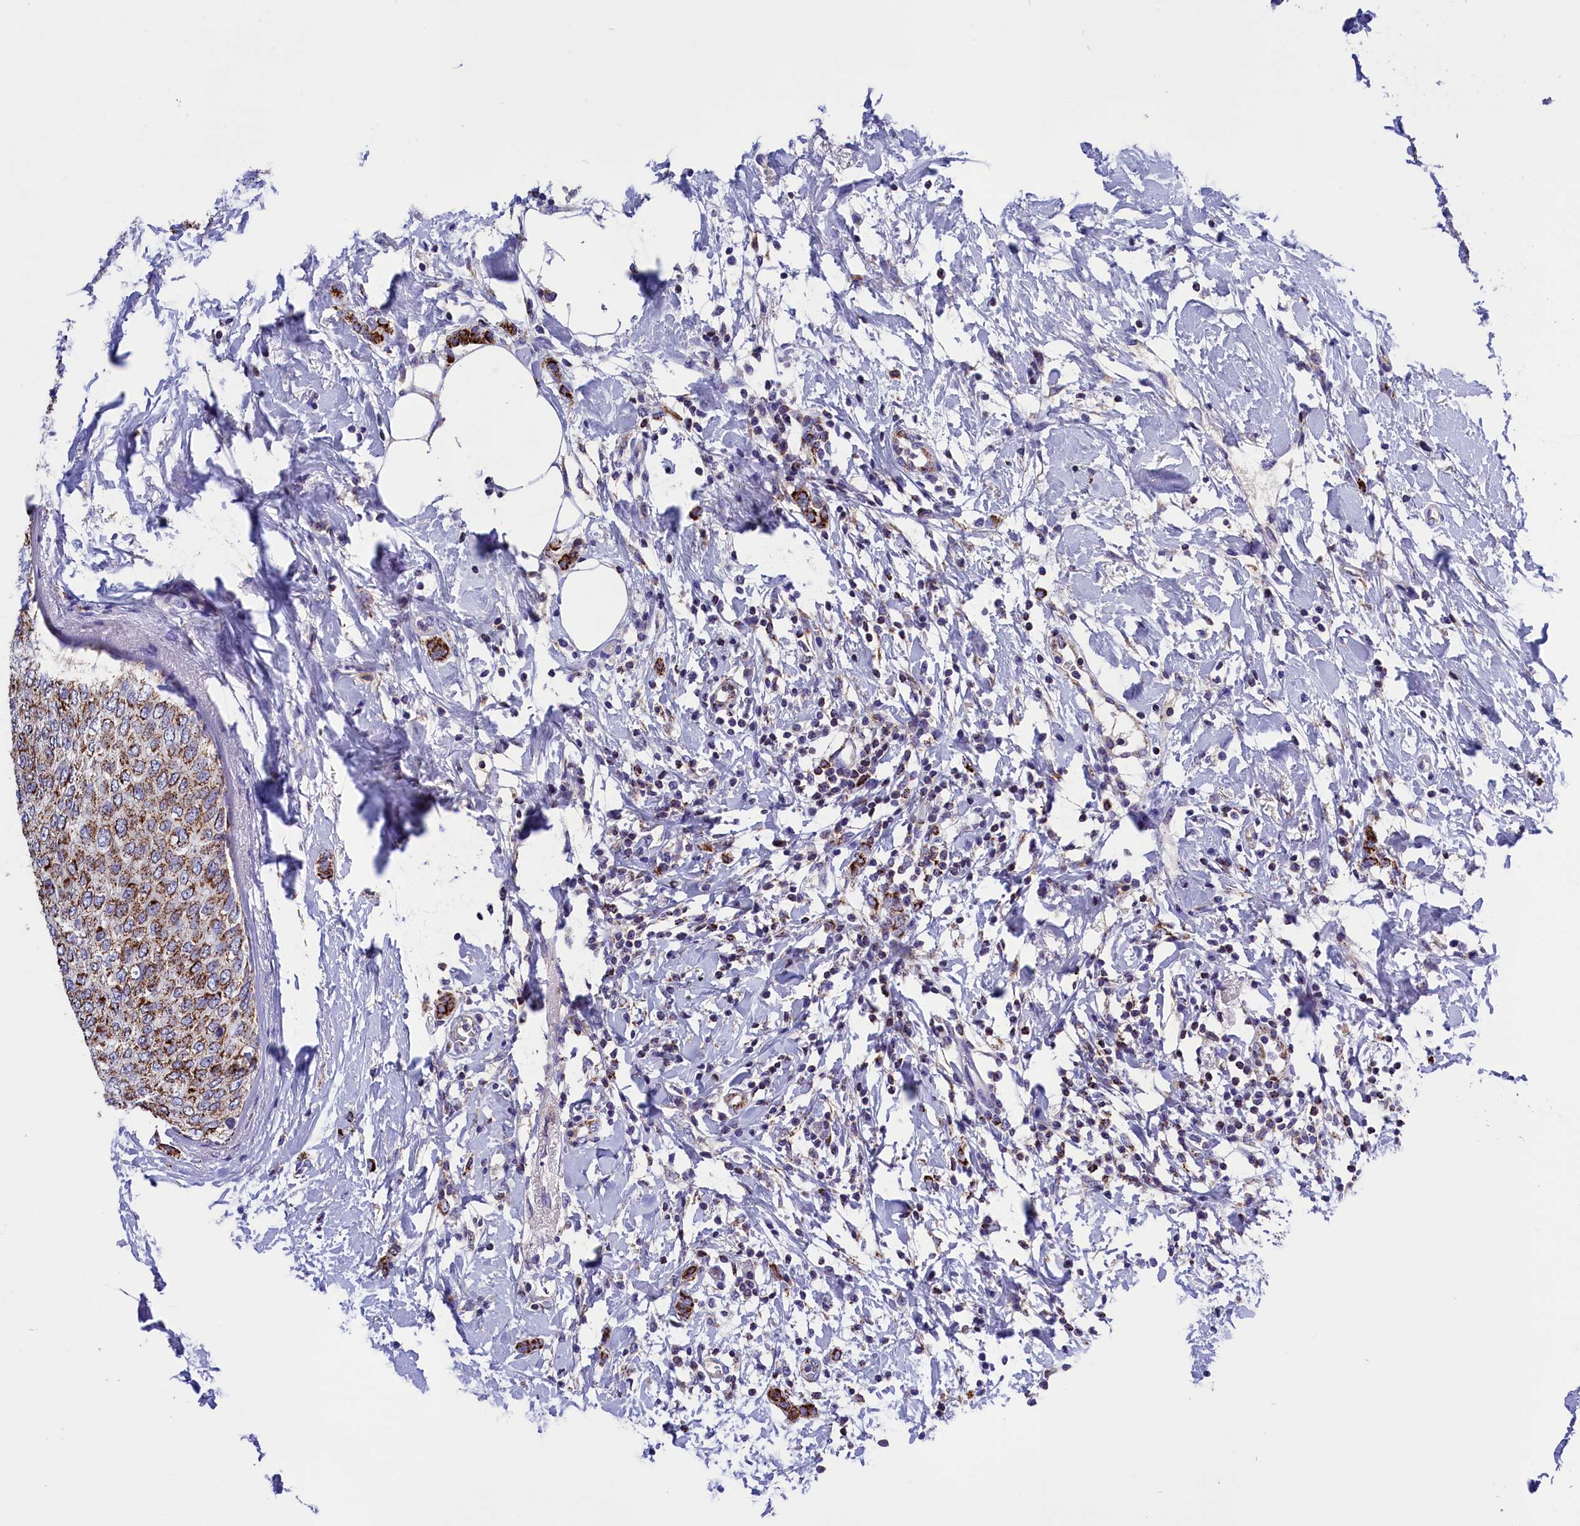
{"staining": {"intensity": "strong", "quantity": ">75%", "location": "cytoplasmic/membranous"}, "tissue": "breast cancer", "cell_type": "Tumor cells", "image_type": "cancer", "snomed": [{"axis": "morphology", "description": "Duct carcinoma"}, {"axis": "topography", "description": "Breast"}], "caption": "Breast cancer tissue demonstrates strong cytoplasmic/membranous positivity in approximately >75% of tumor cells, visualized by immunohistochemistry.", "gene": "ABAT", "patient": {"sex": "female", "age": 72}}